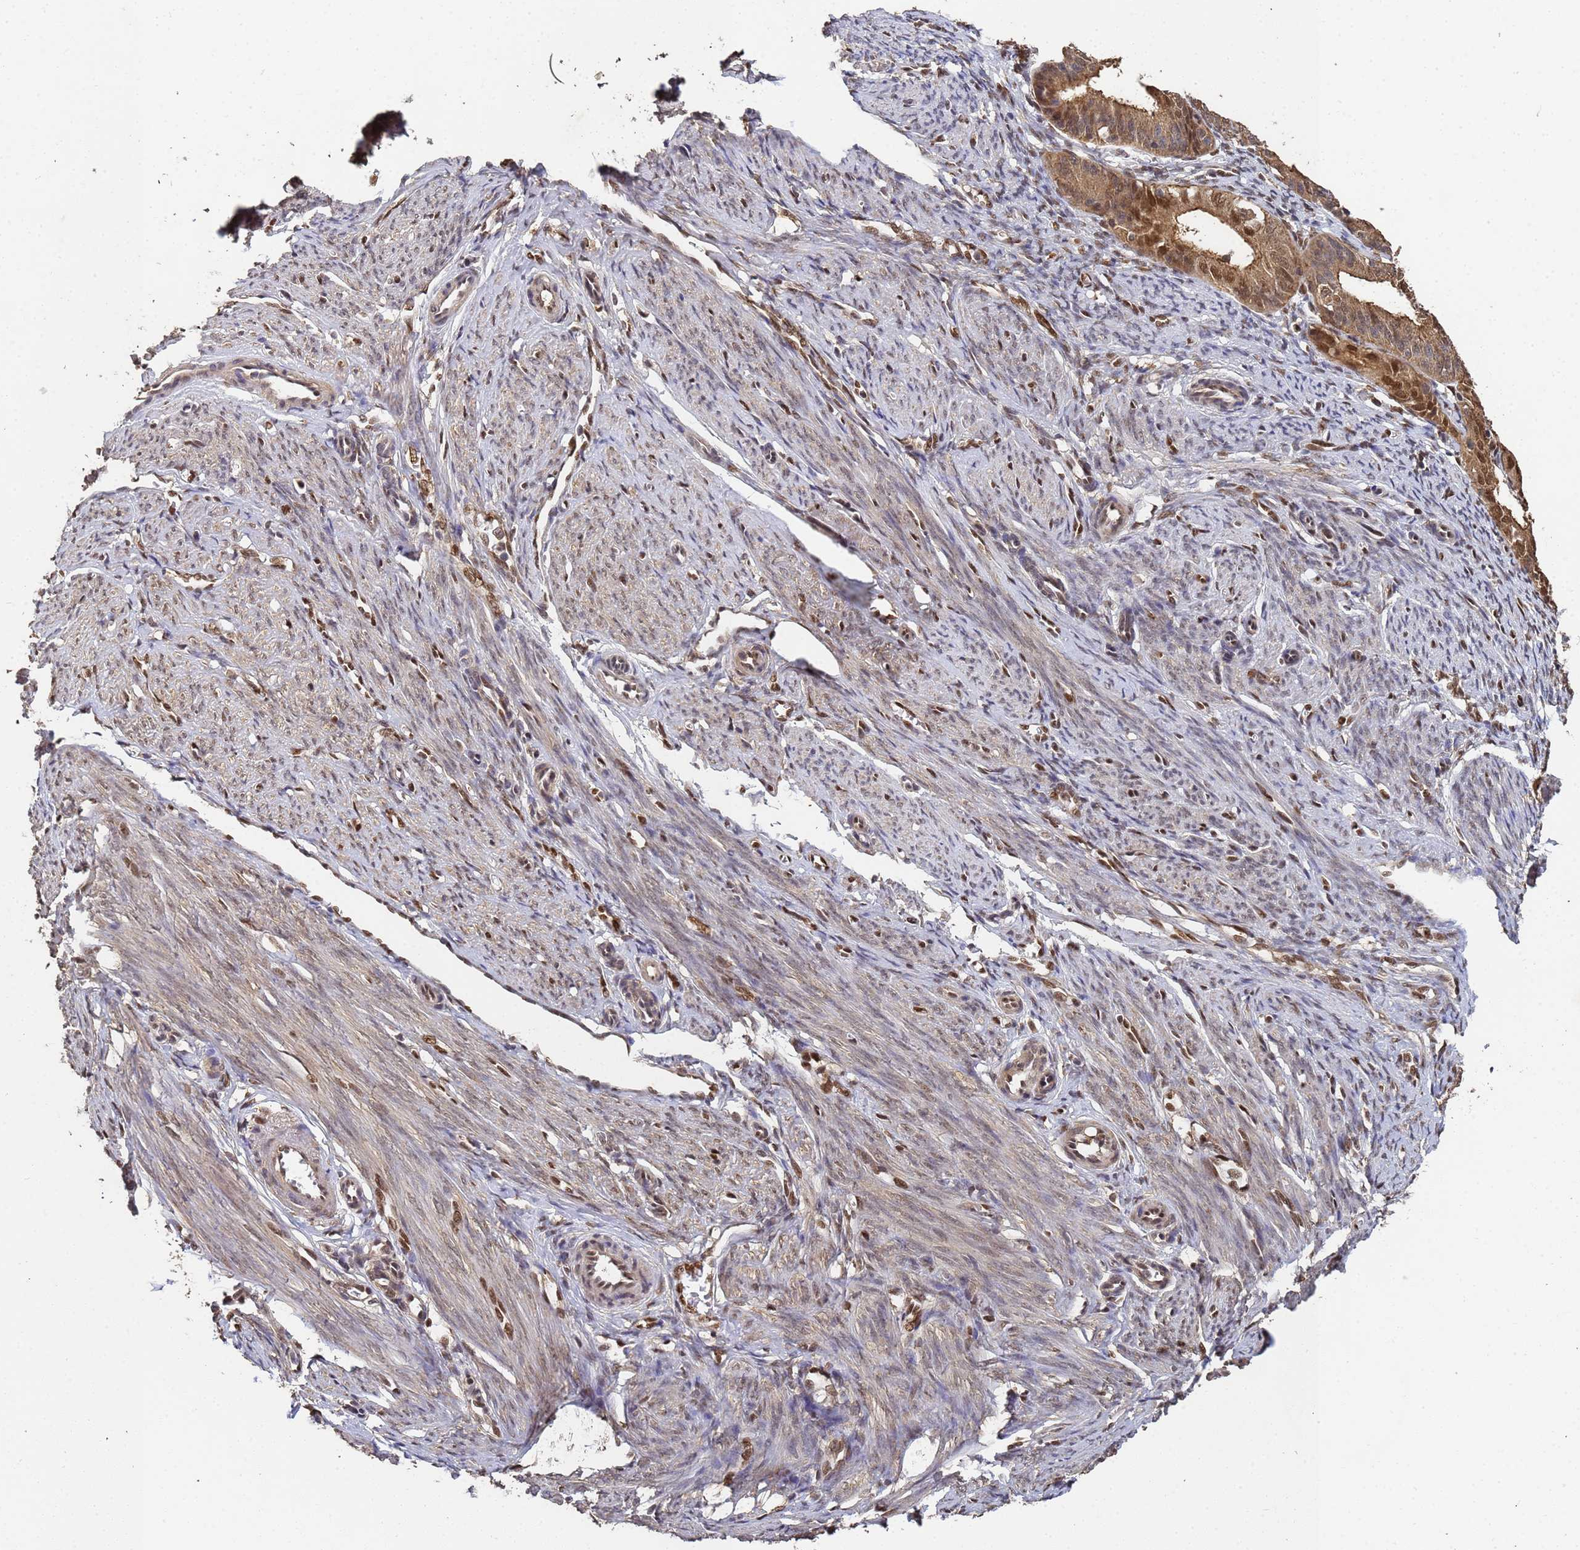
{"staining": {"intensity": "strong", "quantity": ">75%", "location": "cytoplasmic/membranous,nuclear"}, "tissue": "endometrial cancer", "cell_type": "Tumor cells", "image_type": "cancer", "snomed": [{"axis": "morphology", "description": "Adenocarcinoma, NOS"}, {"axis": "topography", "description": "Endometrium"}], "caption": "Endometrial adenocarcinoma was stained to show a protein in brown. There is high levels of strong cytoplasmic/membranous and nuclear expression in approximately >75% of tumor cells. The protein is shown in brown color, while the nuclei are stained blue.", "gene": "SECISBP2", "patient": {"sex": "female", "age": 51}}